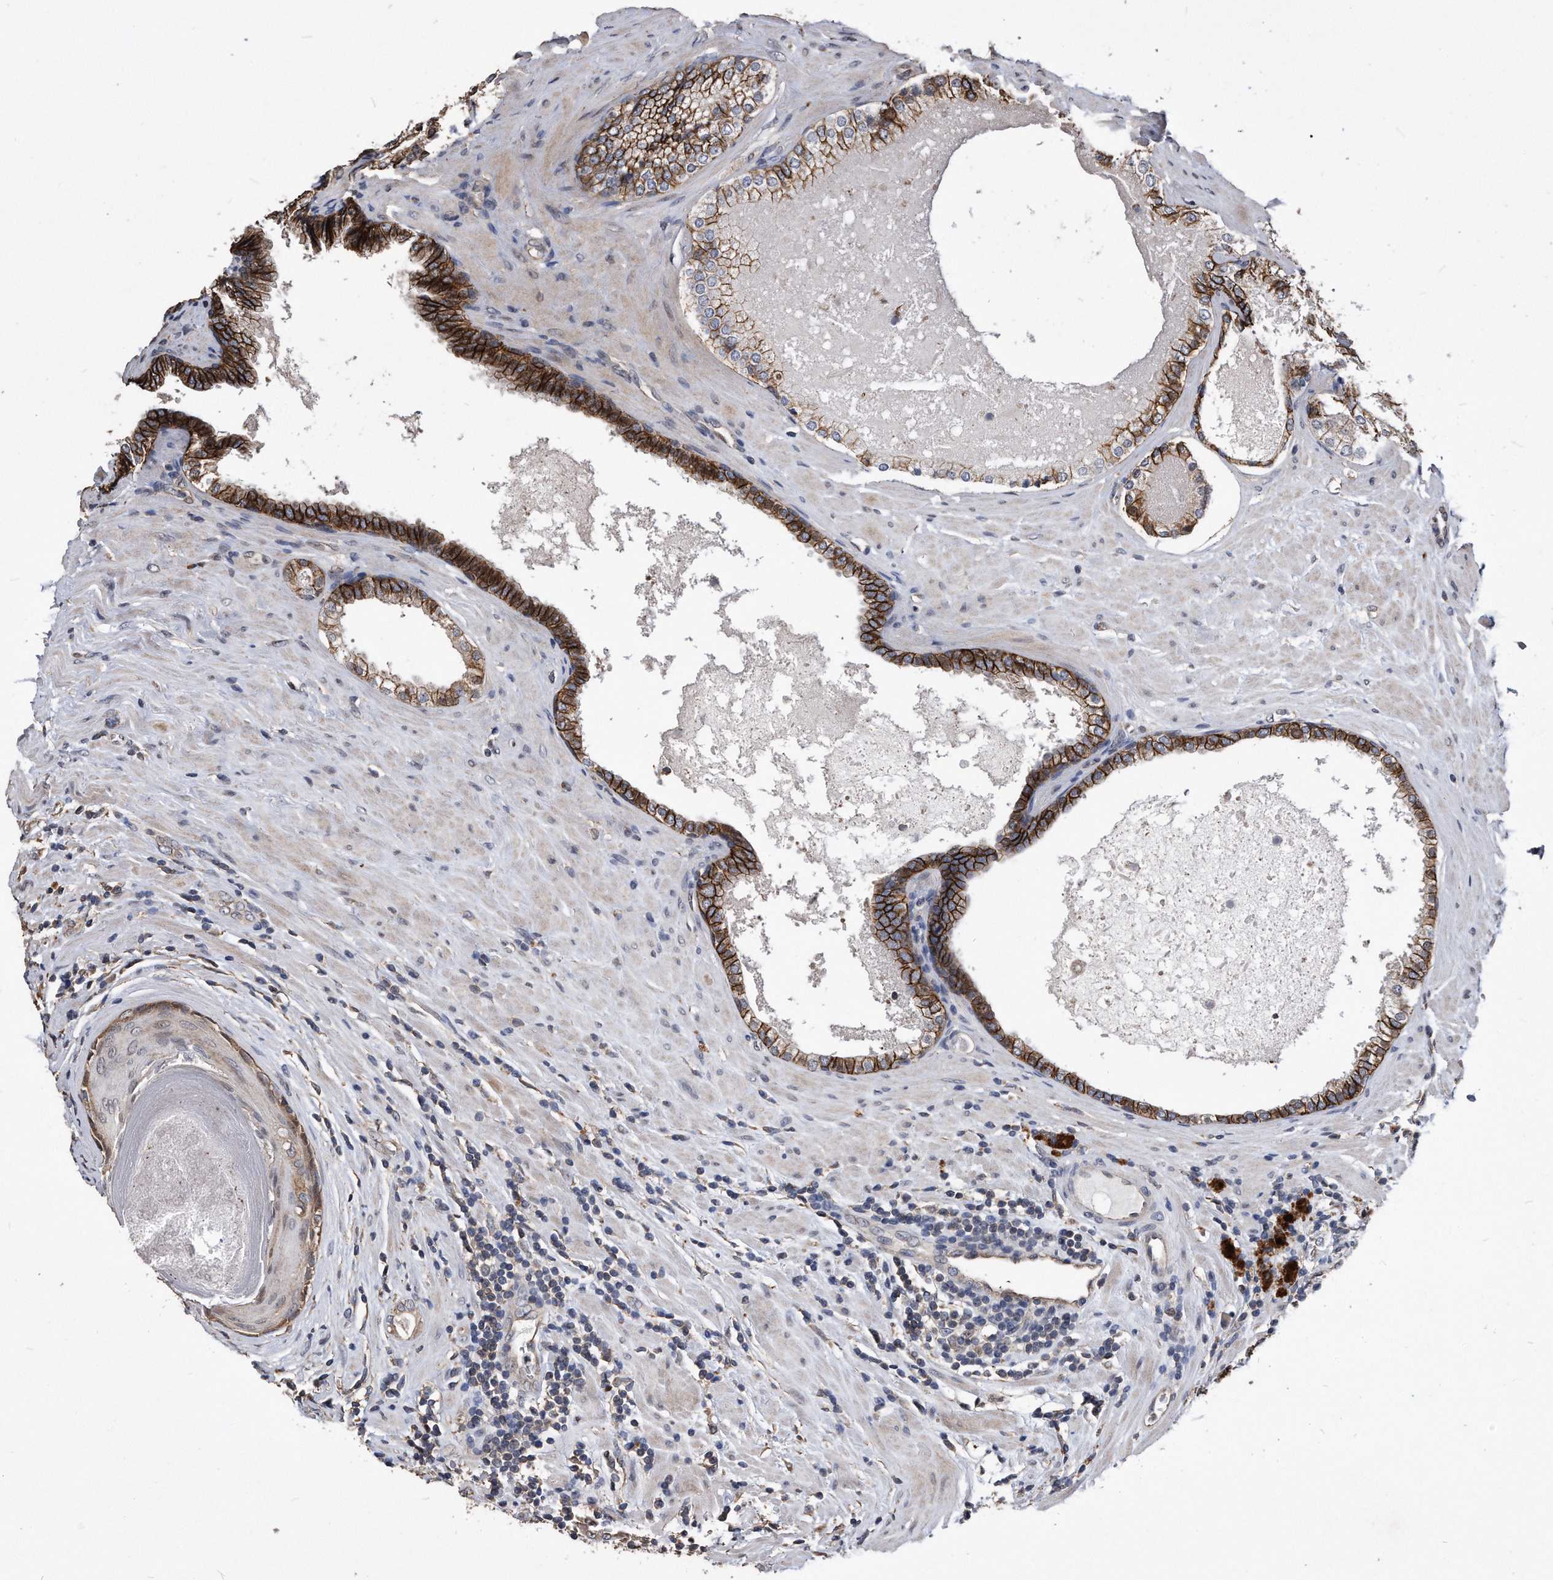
{"staining": {"intensity": "strong", "quantity": ">75%", "location": "cytoplasmic/membranous"}, "tissue": "prostate cancer", "cell_type": "Tumor cells", "image_type": "cancer", "snomed": [{"axis": "morphology", "description": "Adenocarcinoma, High grade"}, {"axis": "topography", "description": "Prostate"}], "caption": "The image demonstrates a brown stain indicating the presence of a protein in the cytoplasmic/membranous of tumor cells in prostate cancer (high-grade adenocarcinoma). (Stains: DAB (3,3'-diaminobenzidine) in brown, nuclei in blue, Microscopy: brightfield microscopy at high magnification).", "gene": "IL20RA", "patient": {"sex": "male", "age": 73}}